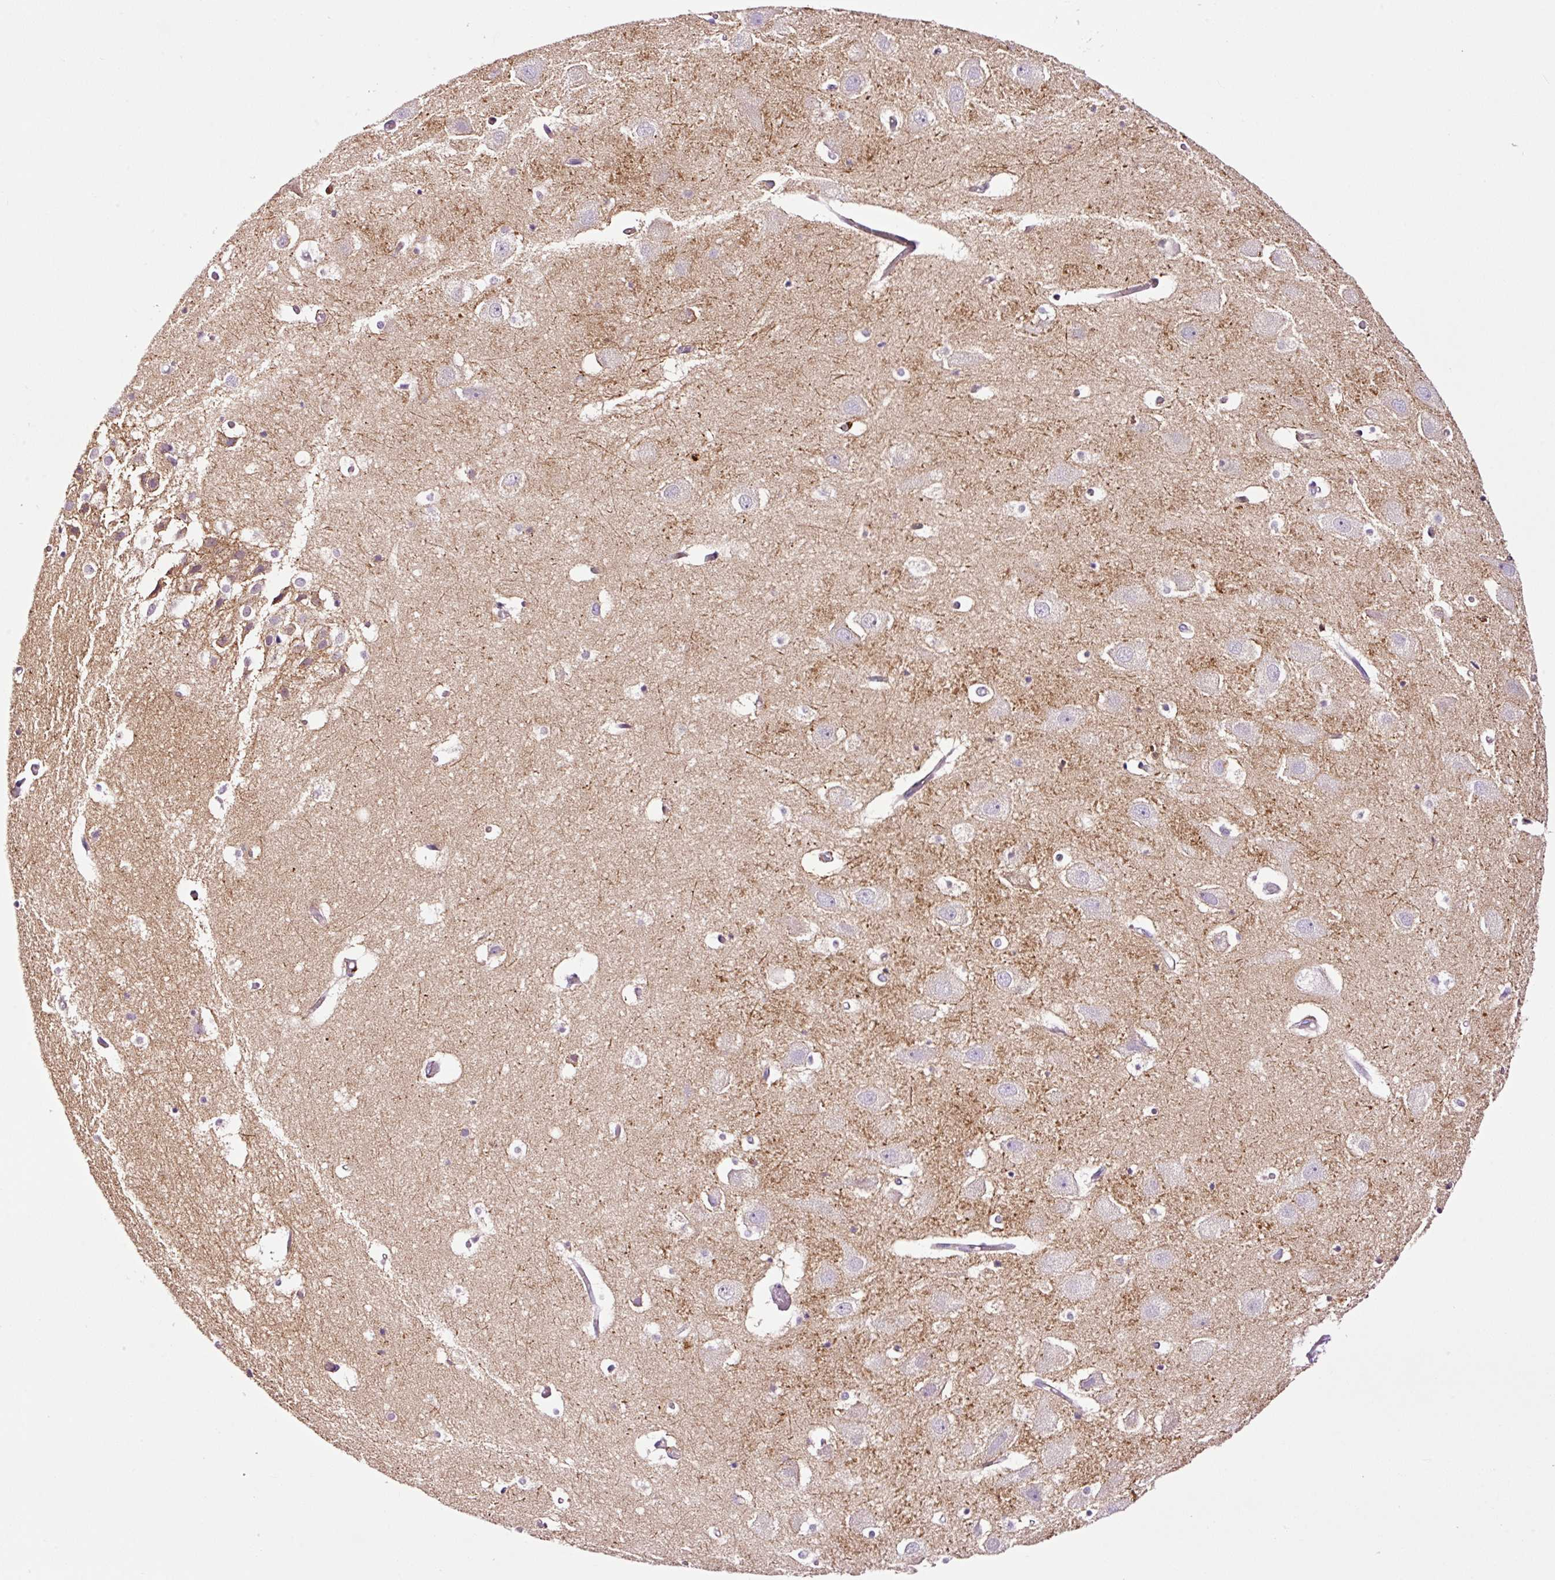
{"staining": {"intensity": "negative", "quantity": "none", "location": "none"}, "tissue": "hippocampus", "cell_type": "Glial cells", "image_type": "normal", "snomed": [{"axis": "morphology", "description": "Normal tissue, NOS"}, {"axis": "topography", "description": "Hippocampus"}], "caption": "Immunohistochemistry photomicrograph of unremarkable human hippocampus stained for a protein (brown), which displays no positivity in glial cells.", "gene": "PAM", "patient": {"sex": "female", "age": 52}}